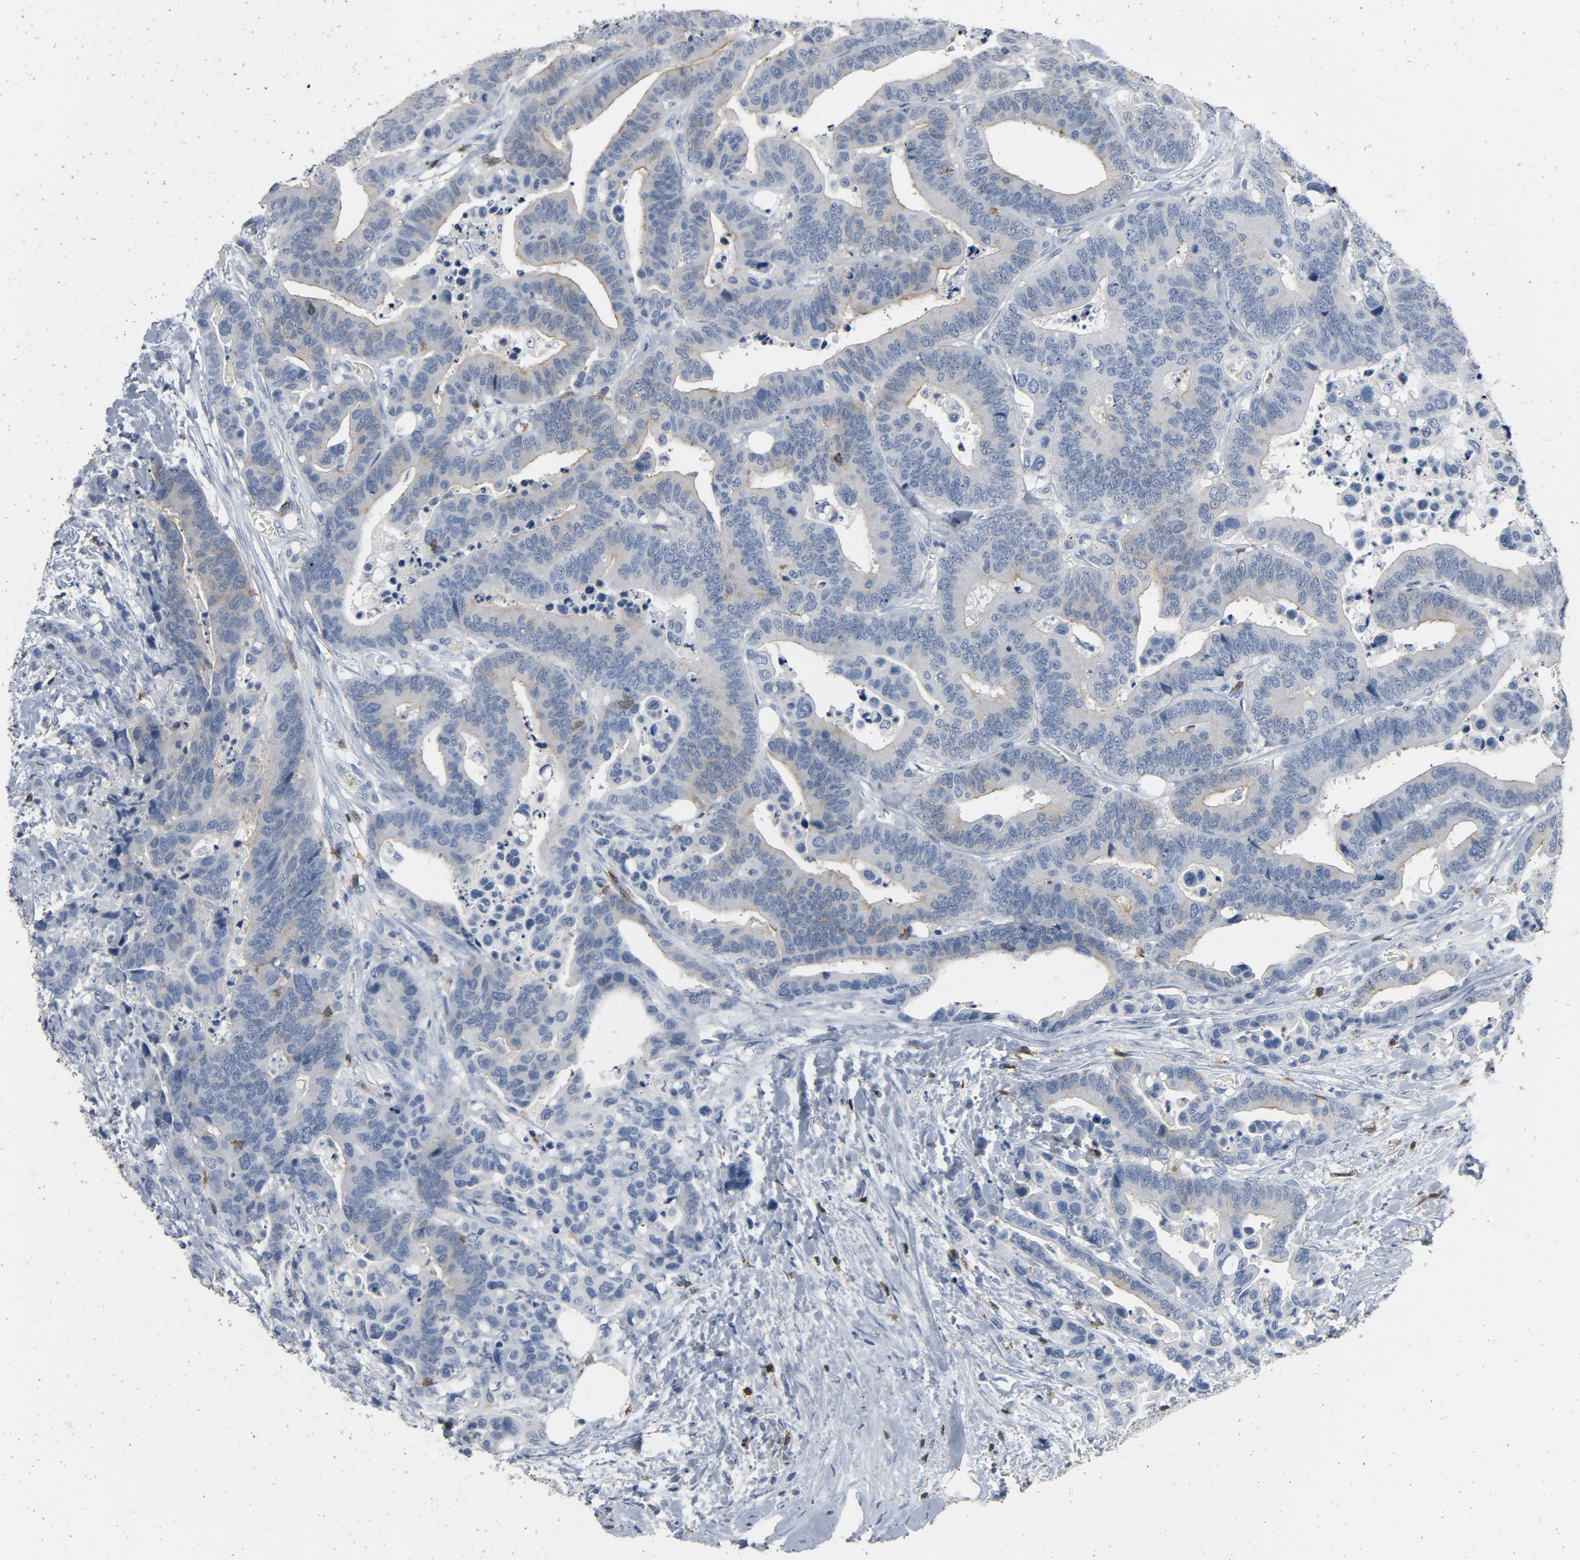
{"staining": {"intensity": "weak", "quantity": "<25%", "location": "cytoplasmic/membranous"}, "tissue": "colorectal cancer", "cell_type": "Tumor cells", "image_type": "cancer", "snomed": [{"axis": "morphology", "description": "Adenocarcinoma, NOS"}, {"axis": "topography", "description": "Colon"}], "caption": "An immunohistochemistry micrograph of colorectal cancer is shown. There is no staining in tumor cells of colorectal cancer.", "gene": "LCK", "patient": {"sex": "male", "age": 82}}